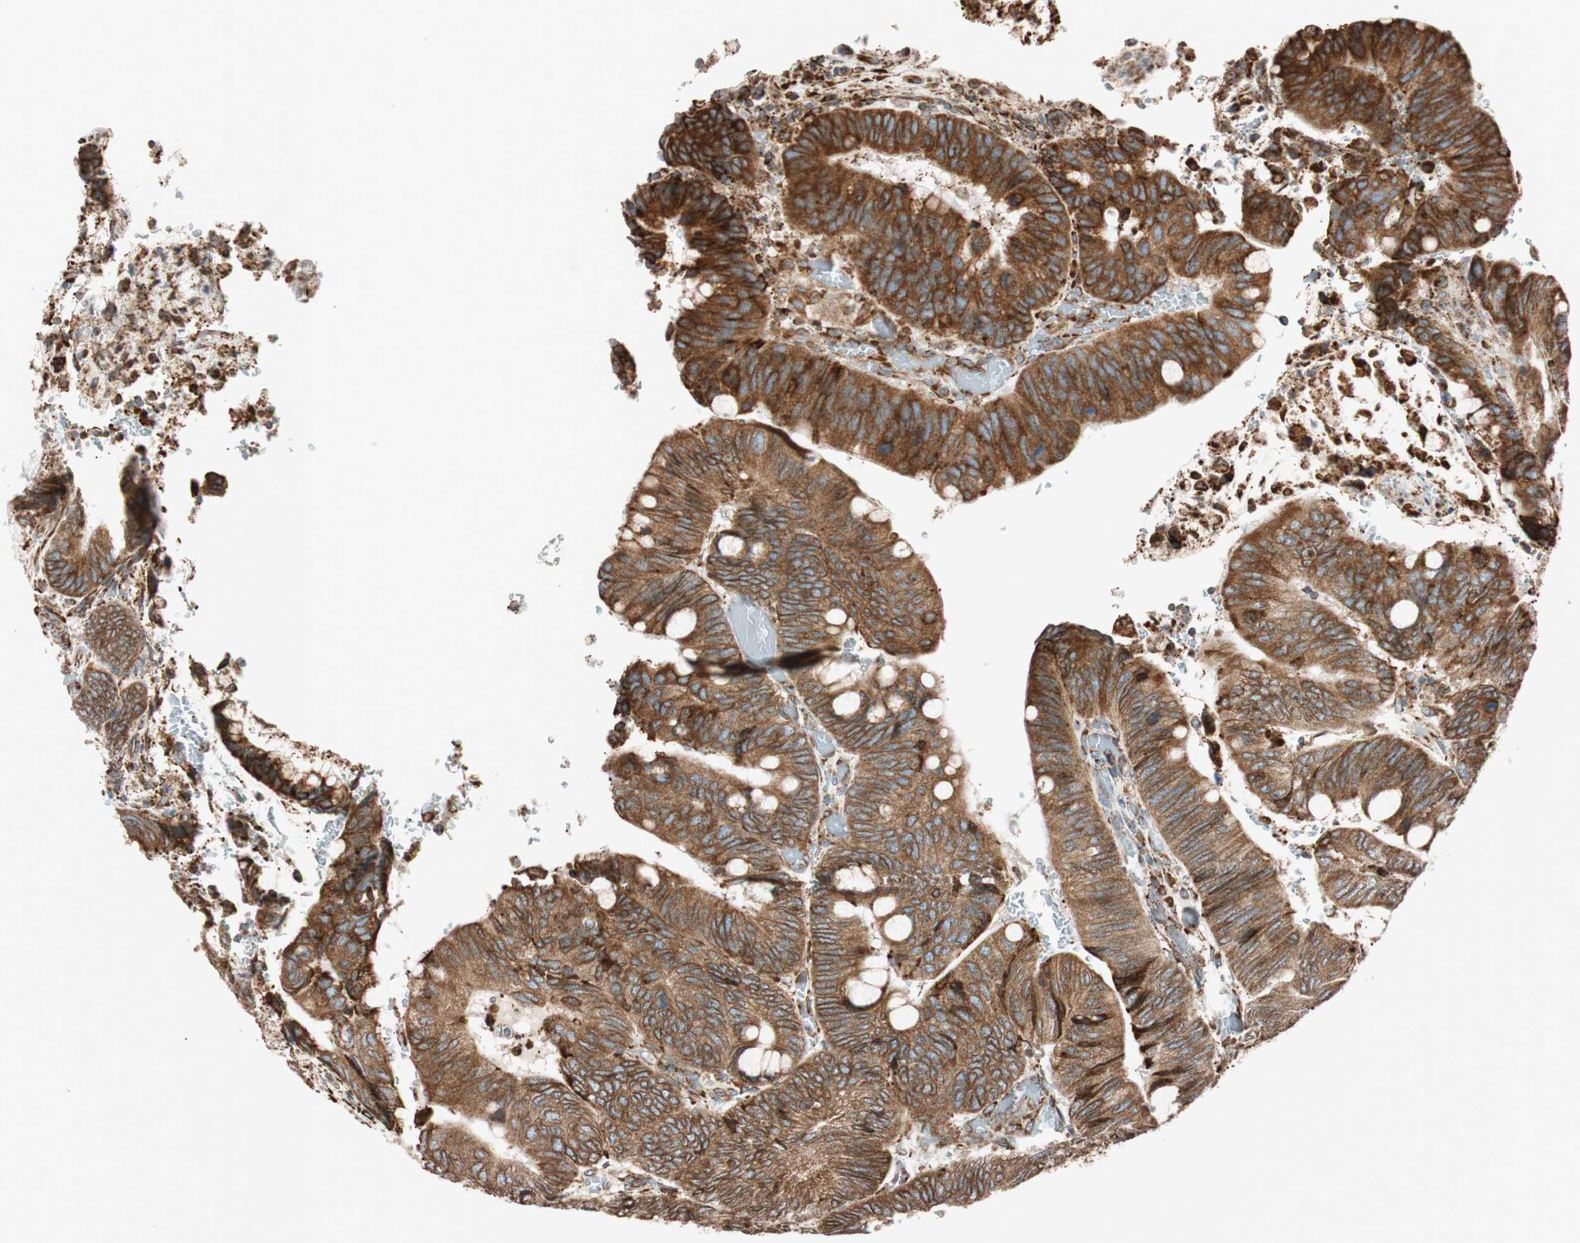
{"staining": {"intensity": "strong", "quantity": ">75%", "location": "cytoplasmic/membranous"}, "tissue": "colorectal cancer", "cell_type": "Tumor cells", "image_type": "cancer", "snomed": [{"axis": "morphology", "description": "Normal tissue, NOS"}, {"axis": "morphology", "description": "Adenocarcinoma, NOS"}, {"axis": "topography", "description": "Rectum"}, {"axis": "topography", "description": "Peripheral nerve tissue"}], "caption": "Strong cytoplasmic/membranous positivity is seen in about >75% of tumor cells in colorectal adenocarcinoma. (DAB (3,3'-diaminobenzidine) = brown stain, brightfield microscopy at high magnification).", "gene": "PRKCSH", "patient": {"sex": "male", "age": 92}}